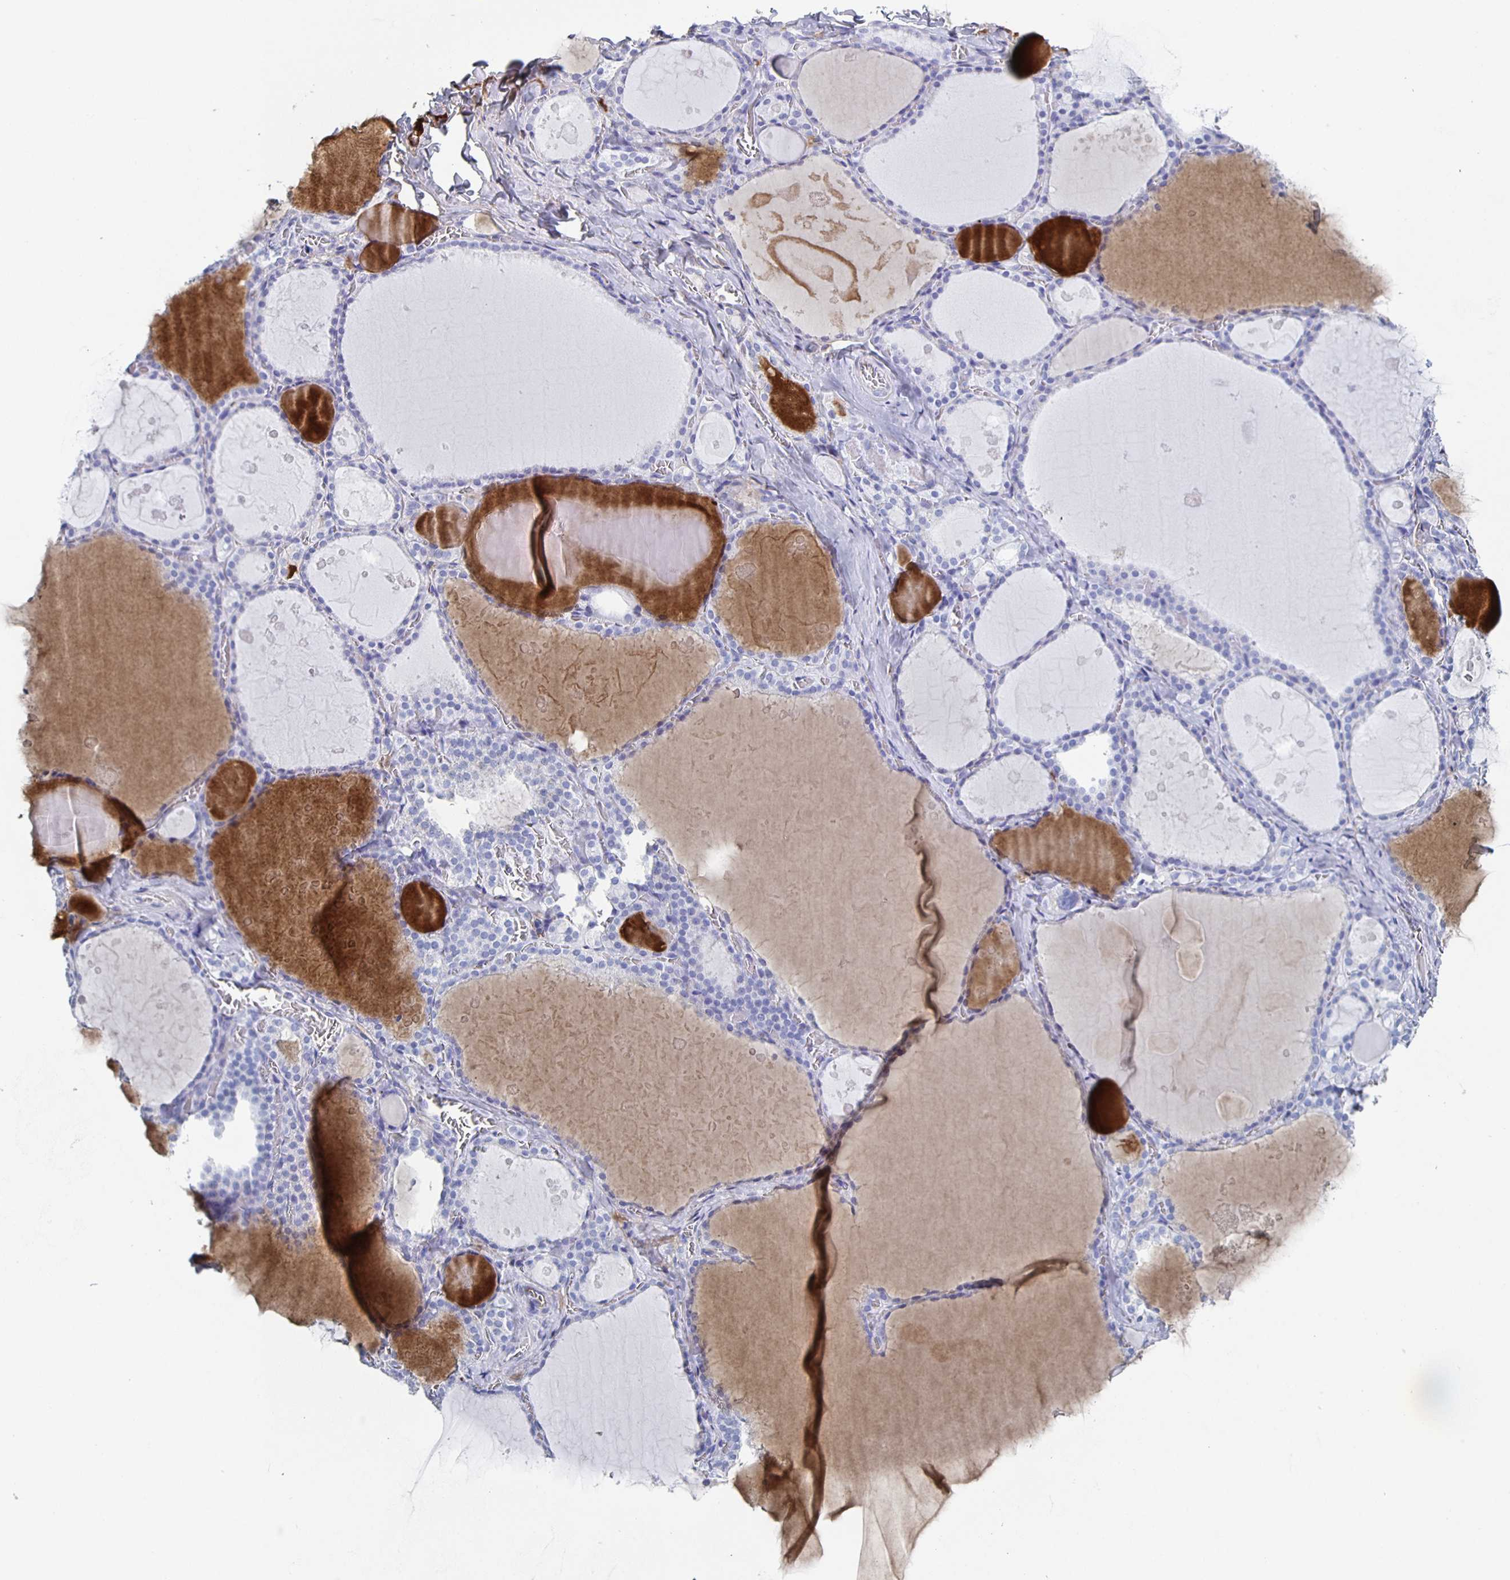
{"staining": {"intensity": "negative", "quantity": "none", "location": "none"}, "tissue": "thyroid gland", "cell_type": "Glandular cells", "image_type": "normal", "snomed": [{"axis": "morphology", "description": "Normal tissue, NOS"}, {"axis": "topography", "description": "Thyroid gland"}], "caption": "This image is of unremarkable thyroid gland stained with immunohistochemistry to label a protein in brown with the nuclei are counter-stained blue. There is no staining in glandular cells. Brightfield microscopy of IHC stained with DAB (brown) and hematoxylin (blue), captured at high magnification.", "gene": "FGA", "patient": {"sex": "male", "age": 56}}